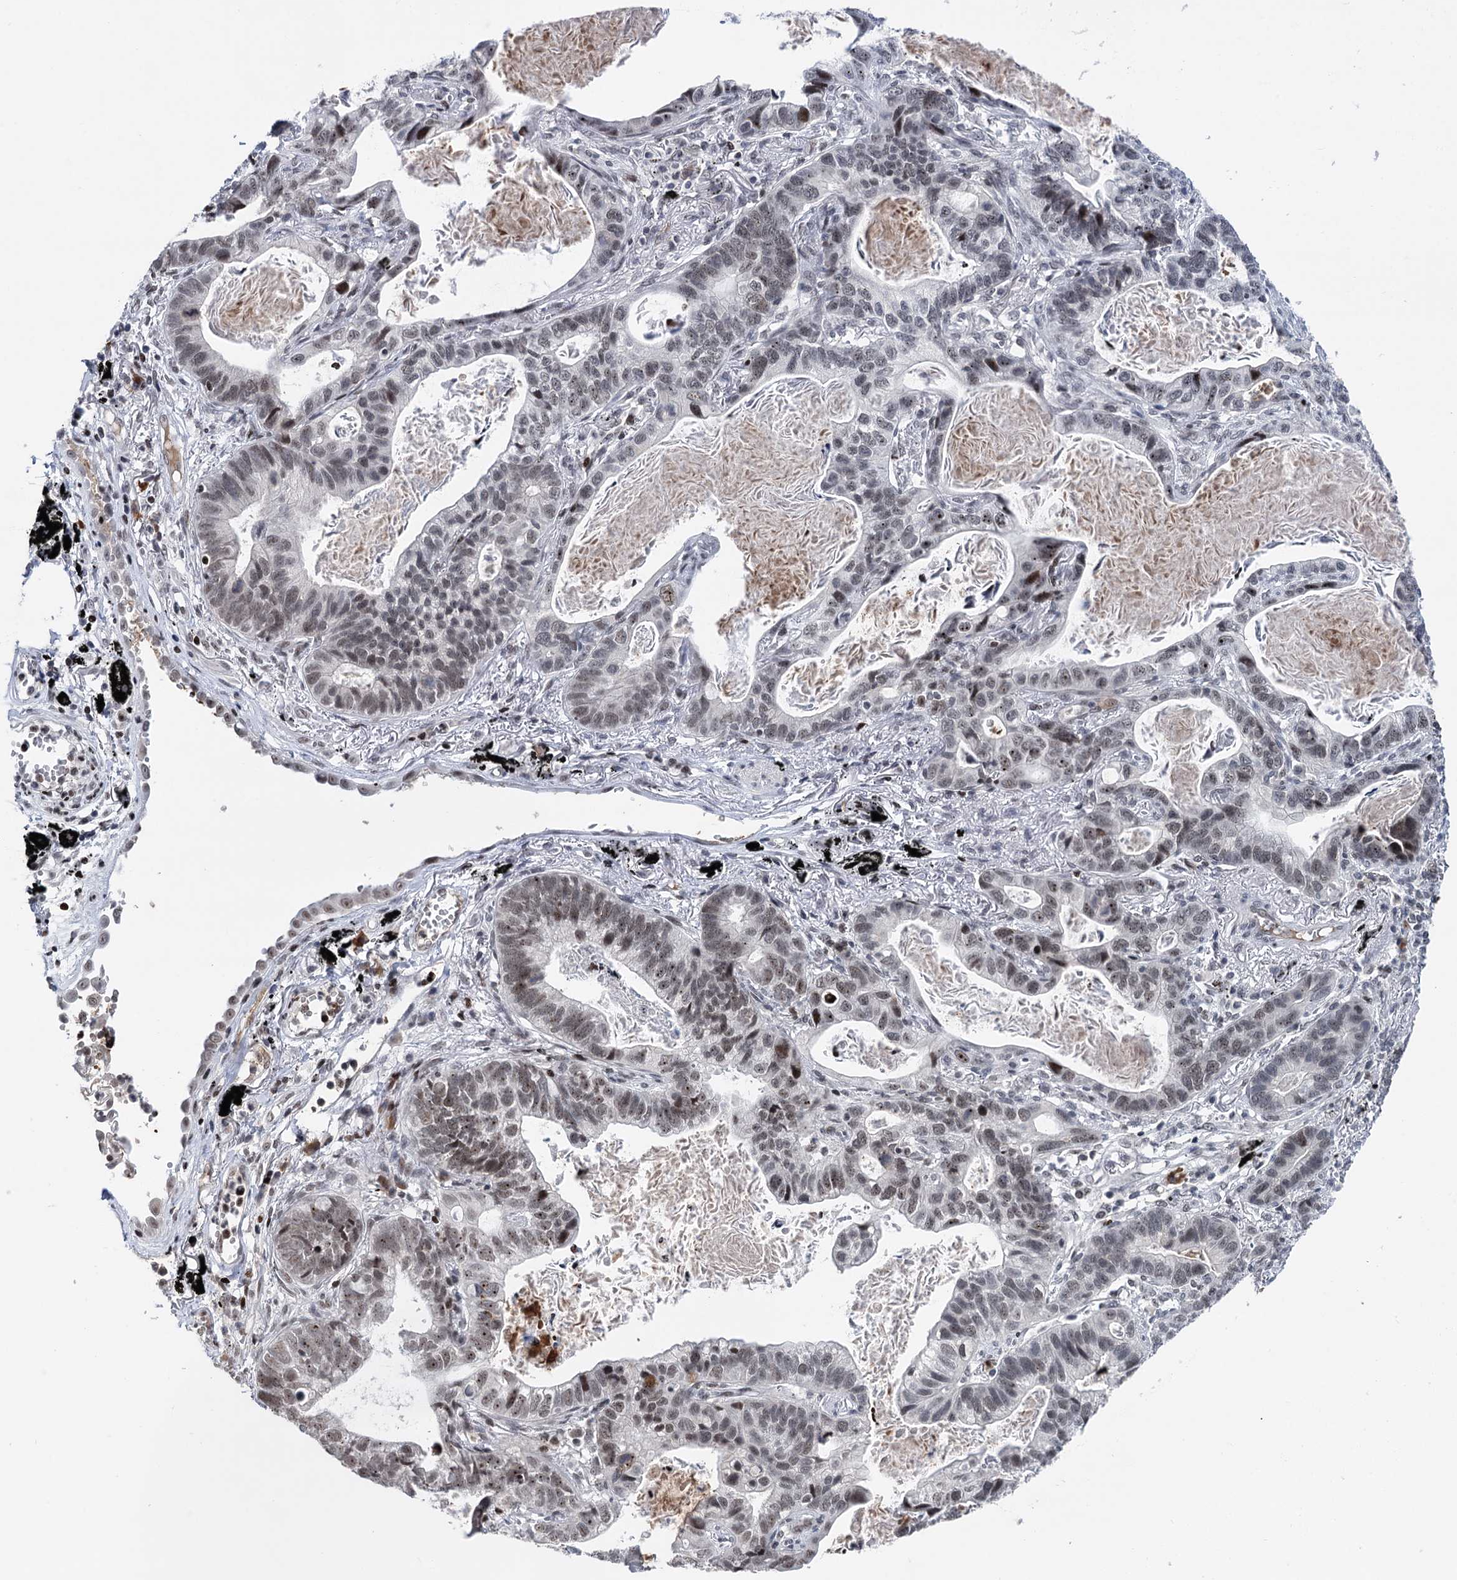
{"staining": {"intensity": "weak", "quantity": "<25%", "location": "nuclear"}, "tissue": "lung cancer", "cell_type": "Tumor cells", "image_type": "cancer", "snomed": [{"axis": "morphology", "description": "Adenocarcinoma, NOS"}, {"axis": "topography", "description": "Lung"}], "caption": "Tumor cells show no significant staining in lung cancer.", "gene": "ZCCHC10", "patient": {"sex": "male", "age": 67}}